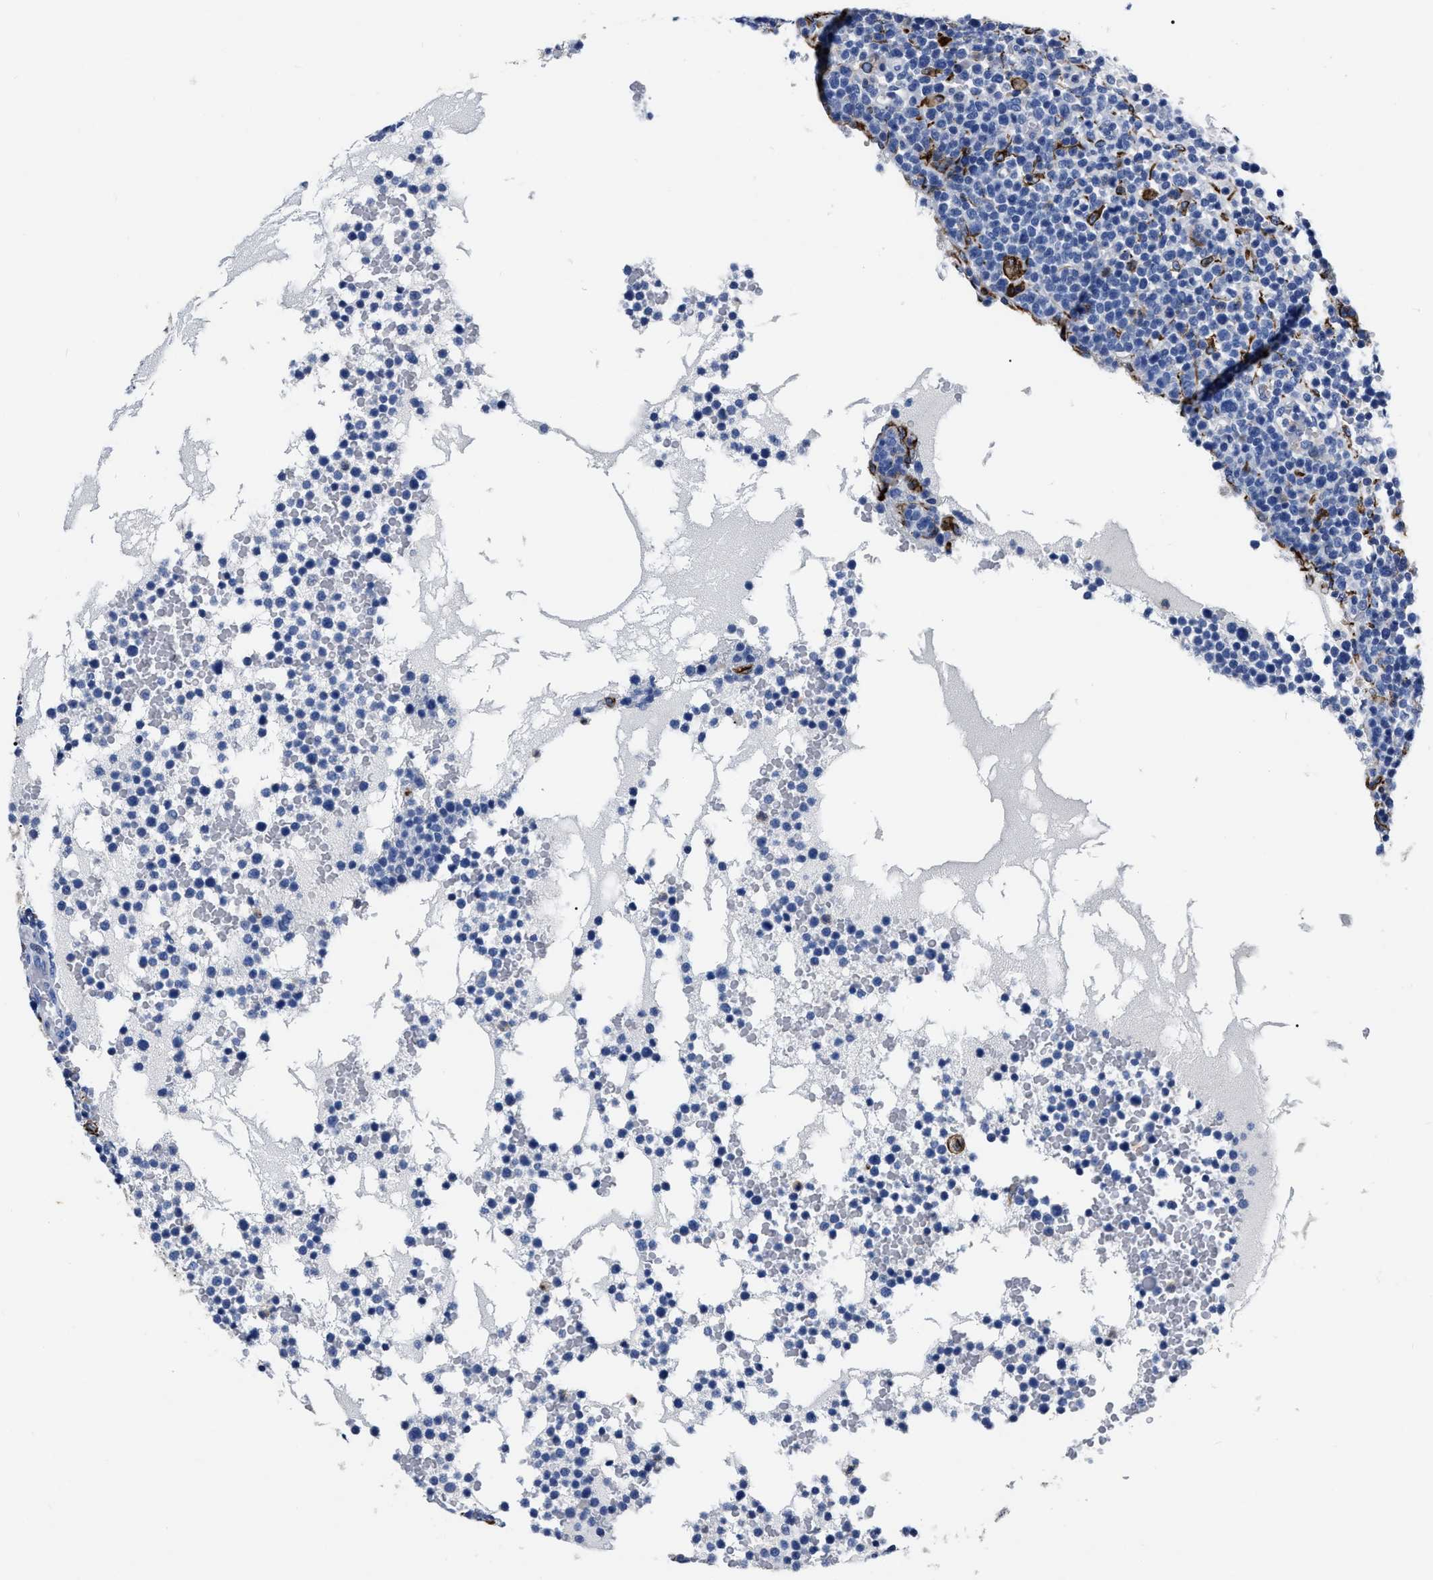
{"staining": {"intensity": "negative", "quantity": "none", "location": "none"}, "tissue": "lymphoma", "cell_type": "Tumor cells", "image_type": "cancer", "snomed": [{"axis": "morphology", "description": "Malignant lymphoma, non-Hodgkin's type, High grade"}, {"axis": "topography", "description": "Lymph node"}], "caption": "High-grade malignant lymphoma, non-Hodgkin's type stained for a protein using immunohistochemistry (IHC) displays no staining tumor cells.", "gene": "OR10G3", "patient": {"sex": "male", "age": 61}}